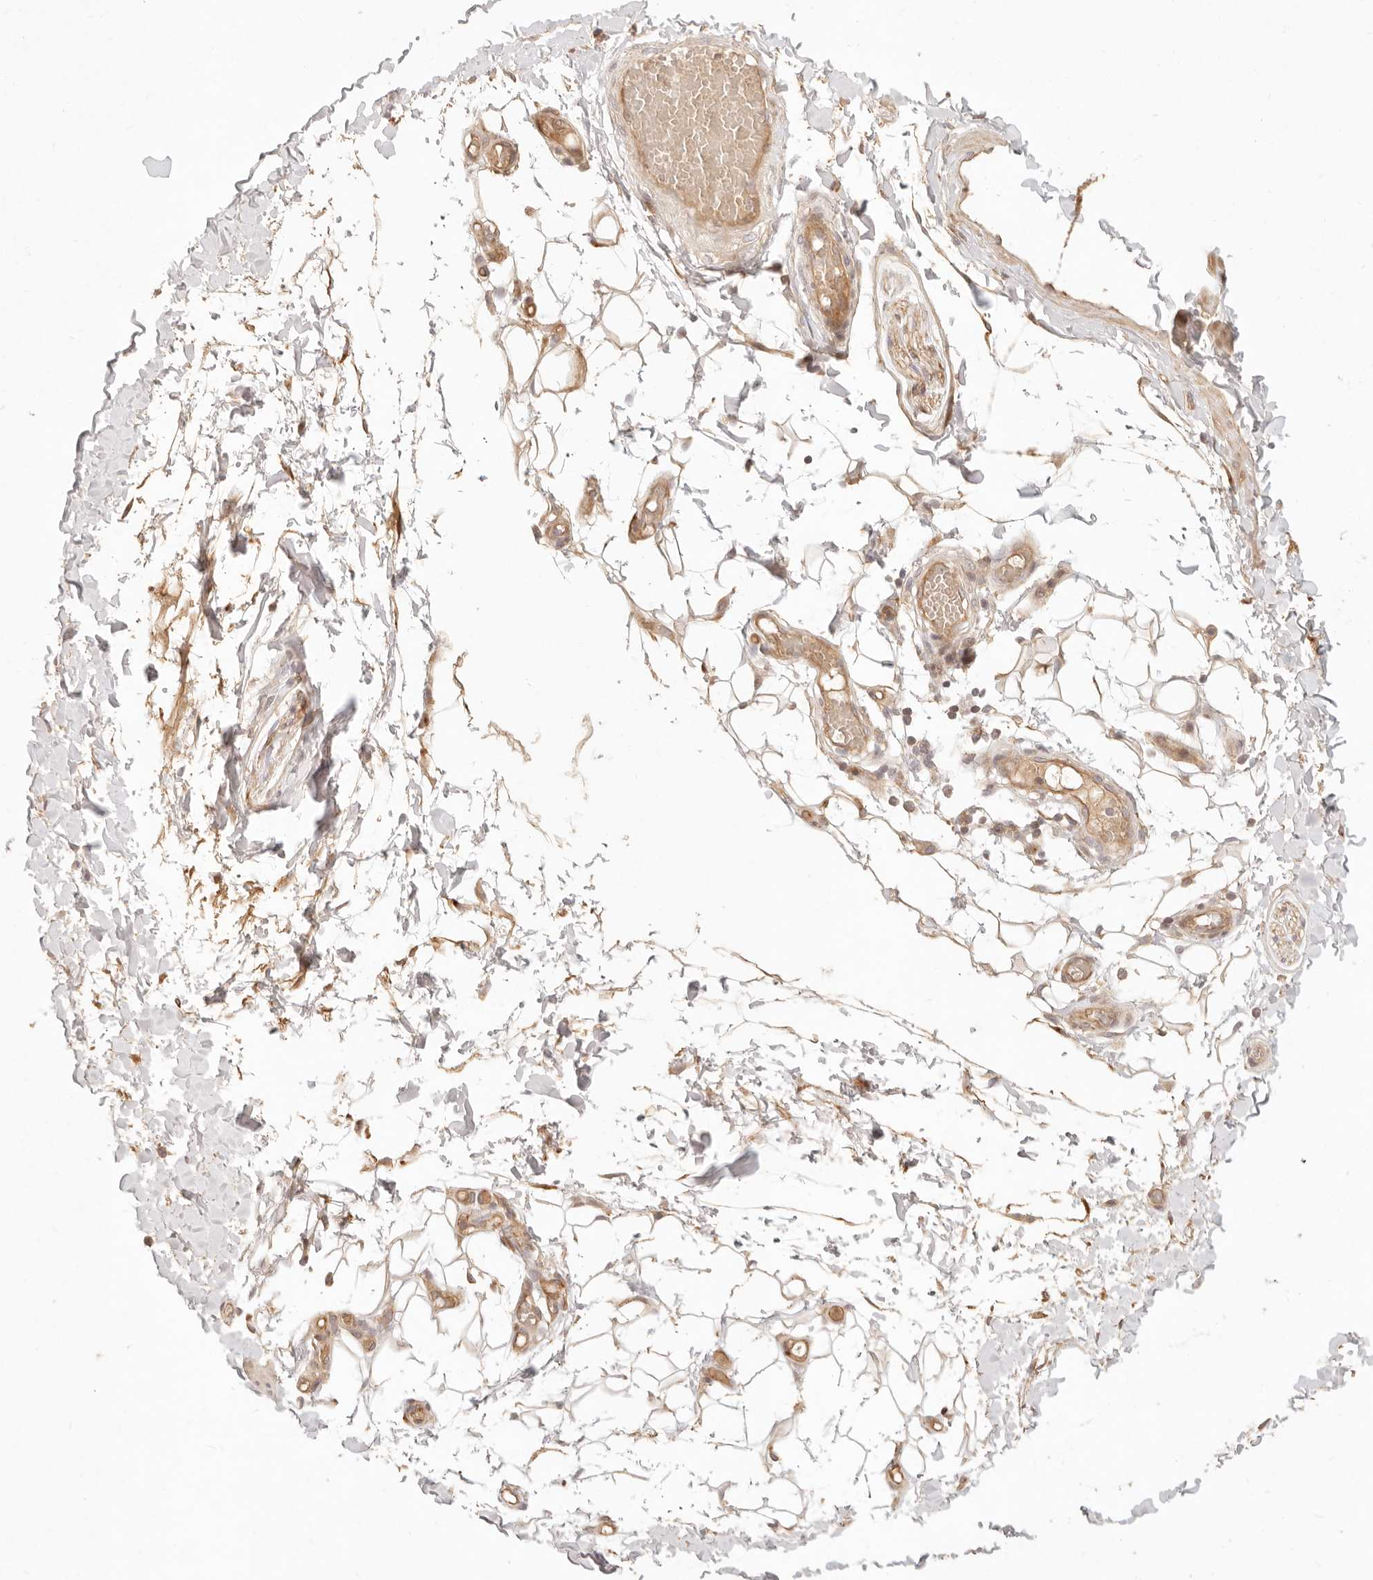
{"staining": {"intensity": "negative", "quantity": "none", "location": "none"}, "tissue": "adipose tissue", "cell_type": "Adipocytes", "image_type": "normal", "snomed": [{"axis": "morphology", "description": "Normal tissue, NOS"}, {"axis": "topography", "description": "Adipose tissue"}, {"axis": "topography", "description": "Vascular tissue"}, {"axis": "topography", "description": "Peripheral nerve tissue"}], "caption": "Immunohistochemistry (IHC) micrograph of normal adipose tissue: adipose tissue stained with DAB (3,3'-diaminobenzidine) demonstrates no significant protein expression in adipocytes.", "gene": "PPP1R3B", "patient": {"sex": "male", "age": 25}}